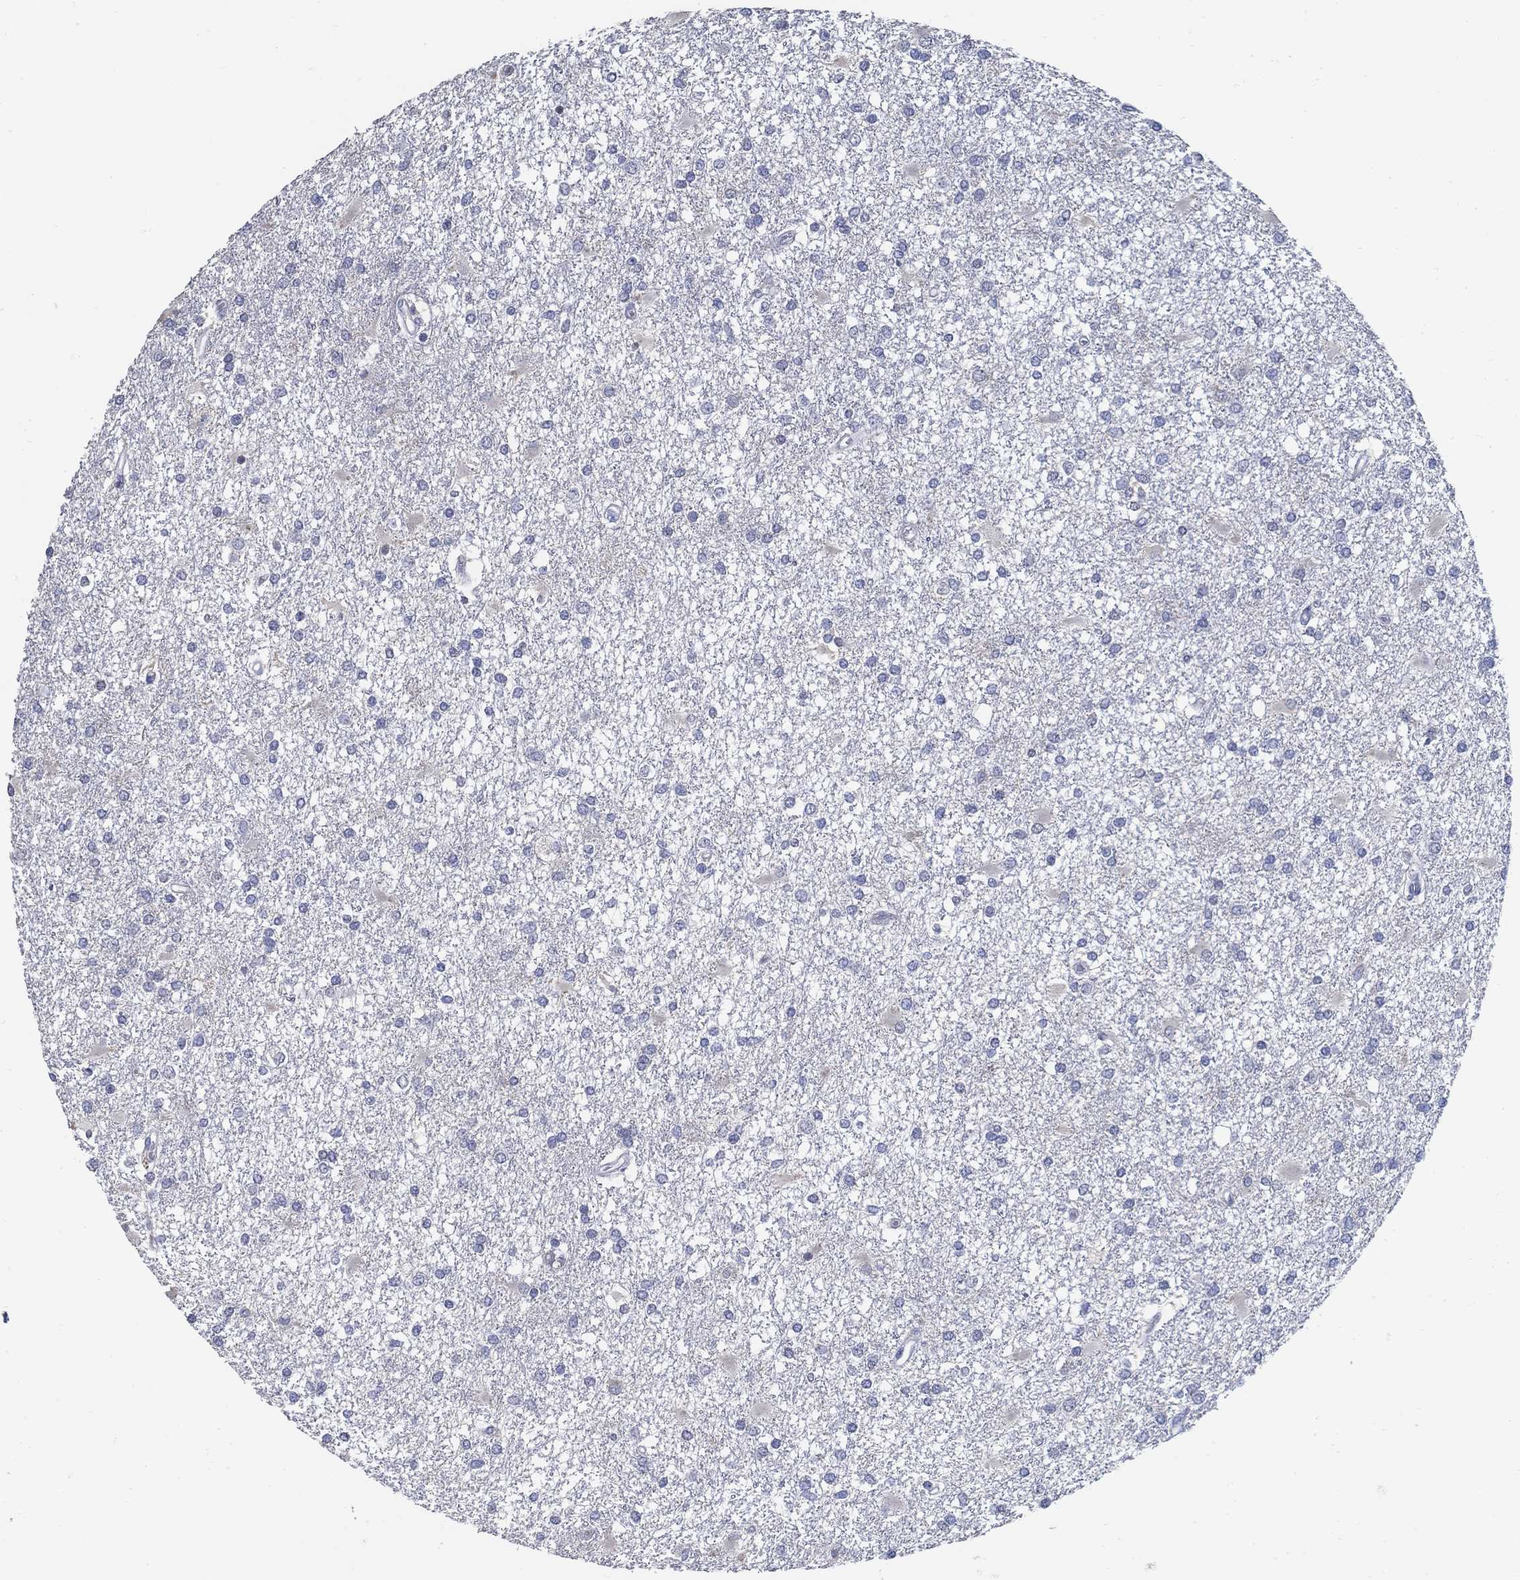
{"staining": {"intensity": "negative", "quantity": "none", "location": "none"}, "tissue": "glioma", "cell_type": "Tumor cells", "image_type": "cancer", "snomed": [{"axis": "morphology", "description": "Glioma, malignant, High grade"}, {"axis": "topography", "description": "Cerebral cortex"}], "caption": "Immunohistochemistry of human high-grade glioma (malignant) exhibits no staining in tumor cells. Brightfield microscopy of IHC stained with DAB (3,3'-diaminobenzidine) (brown) and hematoxylin (blue), captured at high magnification.", "gene": "USP29", "patient": {"sex": "male", "age": 79}}